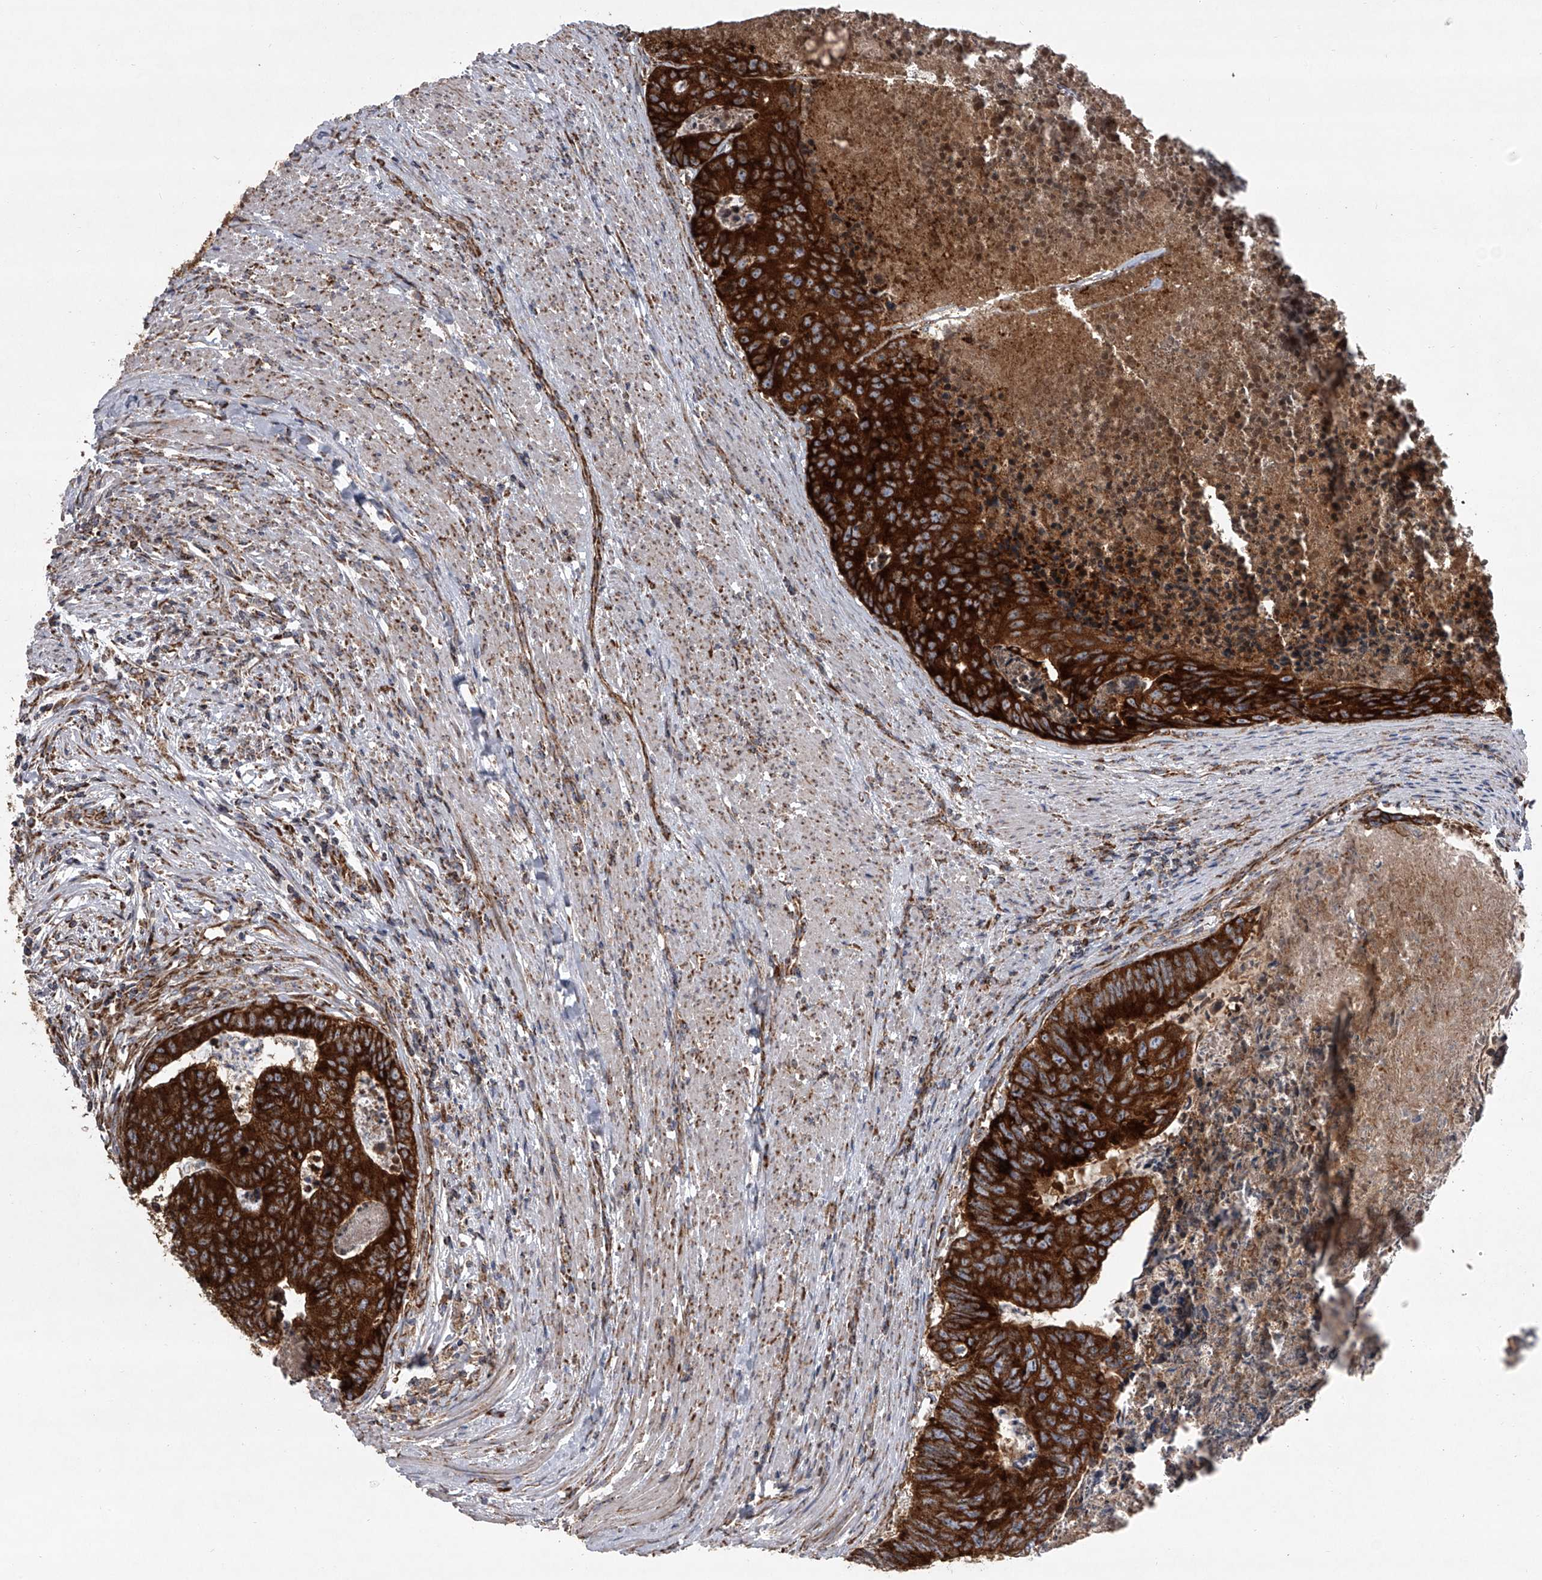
{"staining": {"intensity": "strong", "quantity": ">75%", "location": "cytoplasmic/membranous"}, "tissue": "colorectal cancer", "cell_type": "Tumor cells", "image_type": "cancer", "snomed": [{"axis": "morphology", "description": "Adenocarcinoma, NOS"}, {"axis": "topography", "description": "Colon"}], "caption": "Brown immunohistochemical staining in human colorectal cancer displays strong cytoplasmic/membranous positivity in approximately >75% of tumor cells.", "gene": "ZC3H15", "patient": {"sex": "female", "age": 67}}